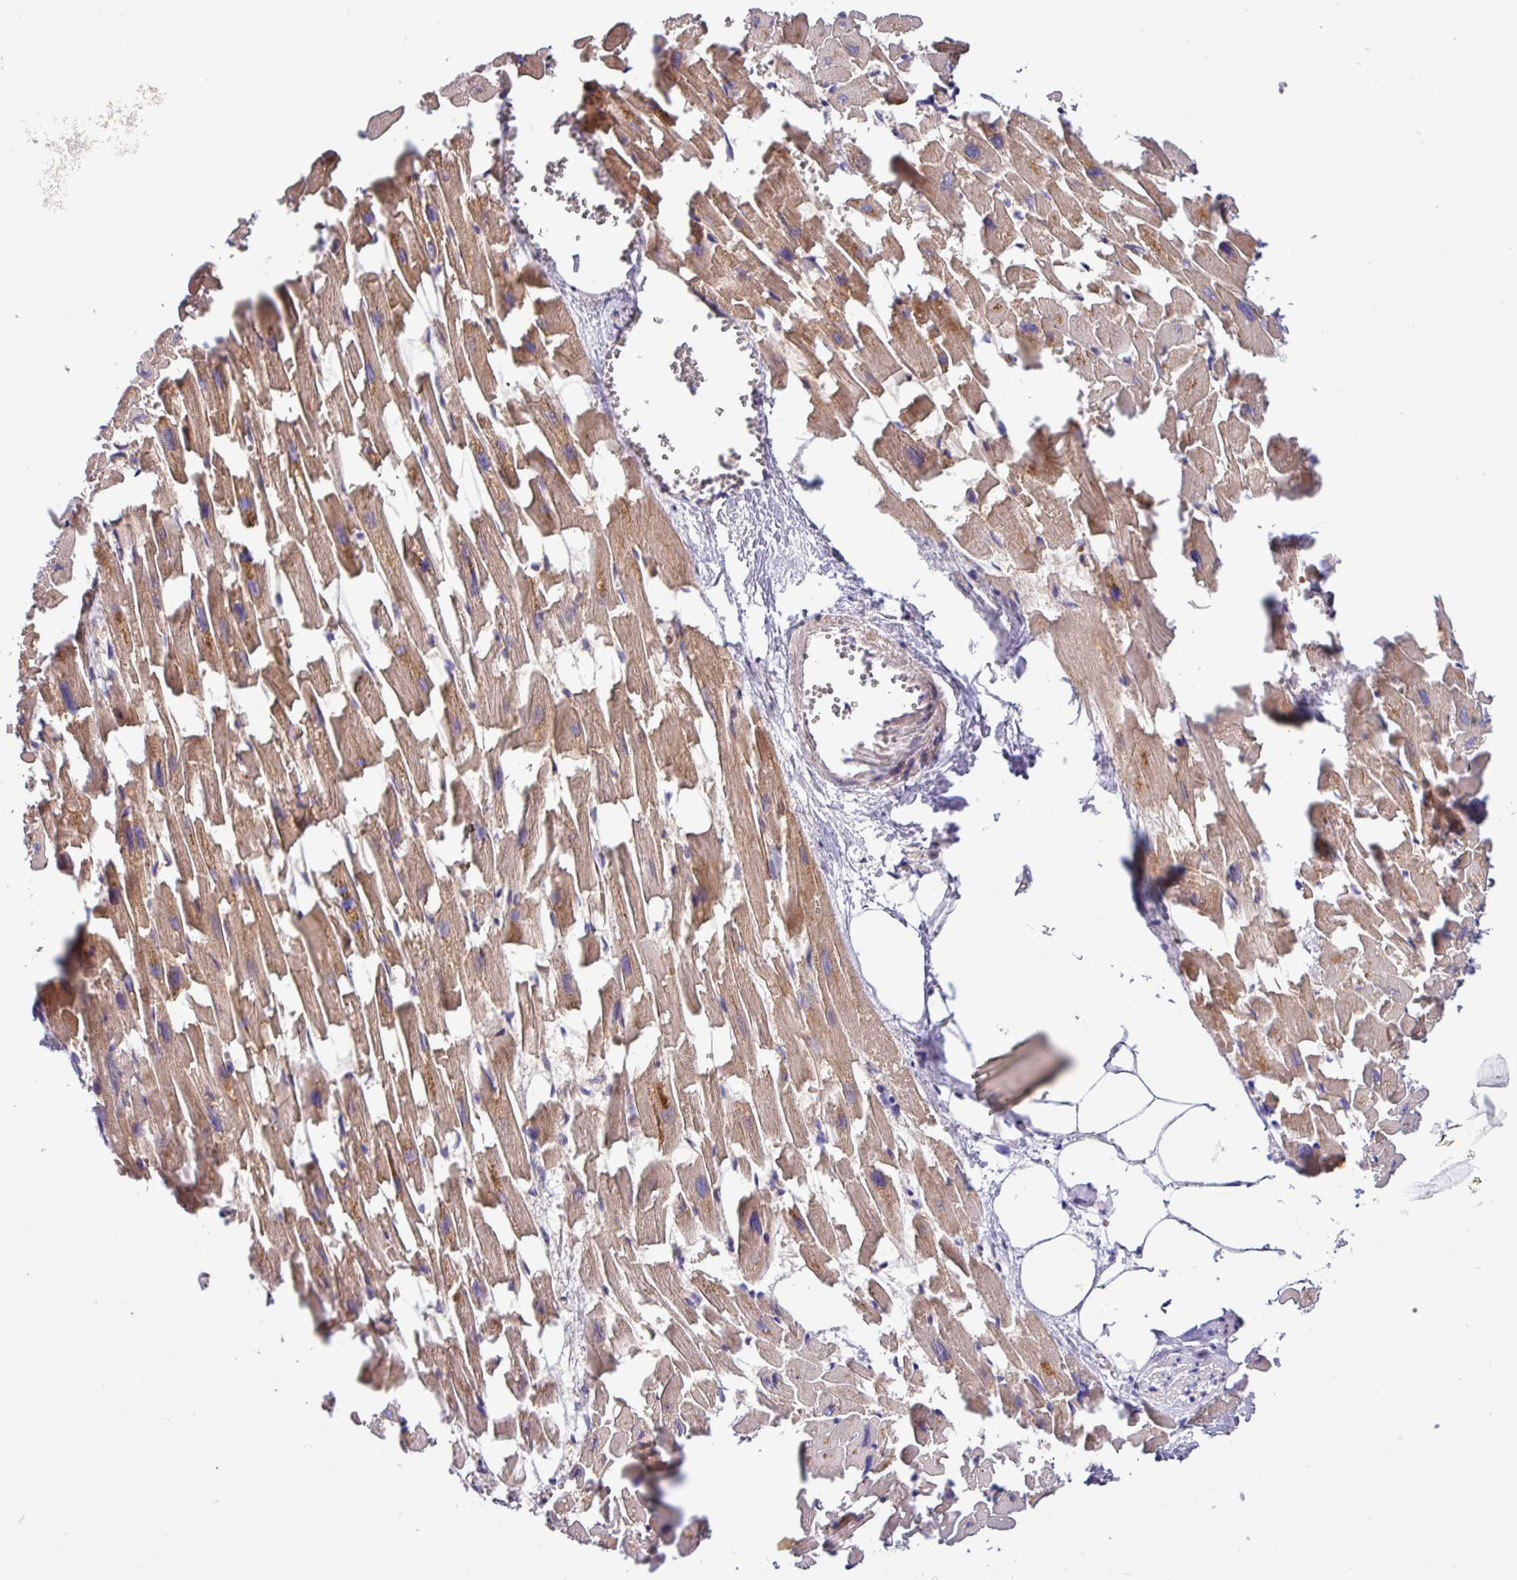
{"staining": {"intensity": "moderate", "quantity": ">75%", "location": "cytoplasmic/membranous"}, "tissue": "heart muscle", "cell_type": "Cardiomyocytes", "image_type": "normal", "snomed": [{"axis": "morphology", "description": "Normal tissue, NOS"}, {"axis": "topography", "description": "Heart"}], "caption": "High-power microscopy captured an immunohistochemistry image of normal heart muscle, revealing moderate cytoplasmic/membranous positivity in approximately >75% of cardiomyocytes. (Stains: DAB in brown, nuclei in blue, Microscopy: brightfield microscopy at high magnification).", "gene": "TM2D2", "patient": {"sex": "female", "age": 64}}